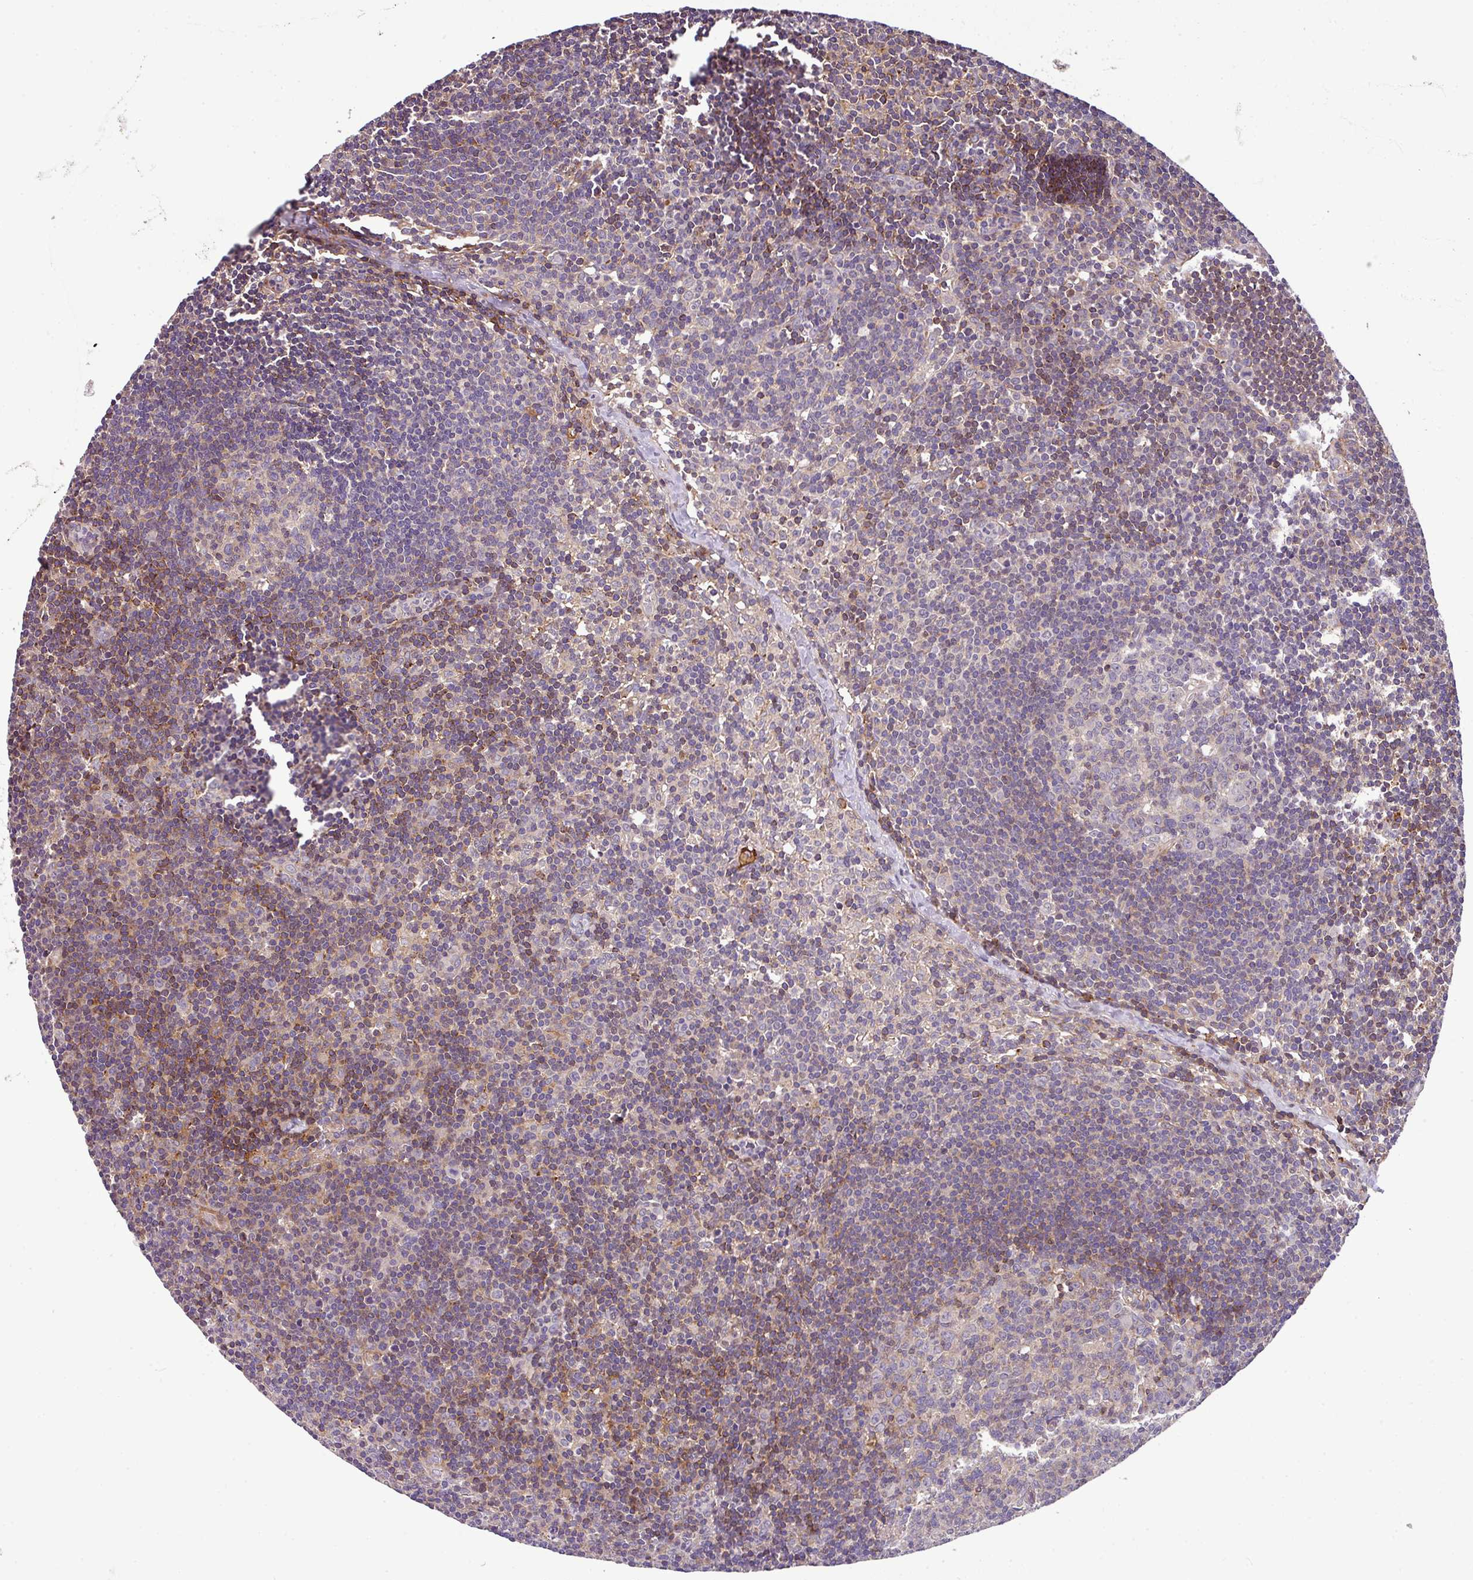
{"staining": {"intensity": "negative", "quantity": "none", "location": "none"}, "tissue": "lymph node", "cell_type": "Germinal center cells", "image_type": "normal", "snomed": [{"axis": "morphology", "description": "Normal tissue, NOS"}, {"axis": "topography", "description": "Lymph node"}], "caption": "This is an immunohistochemistry (IHC) photomicrograph of benign lymph node. There is no staining in germinal center cells.", "gene": "CASS4", "patient": {"sex": "female", "age": 29}}